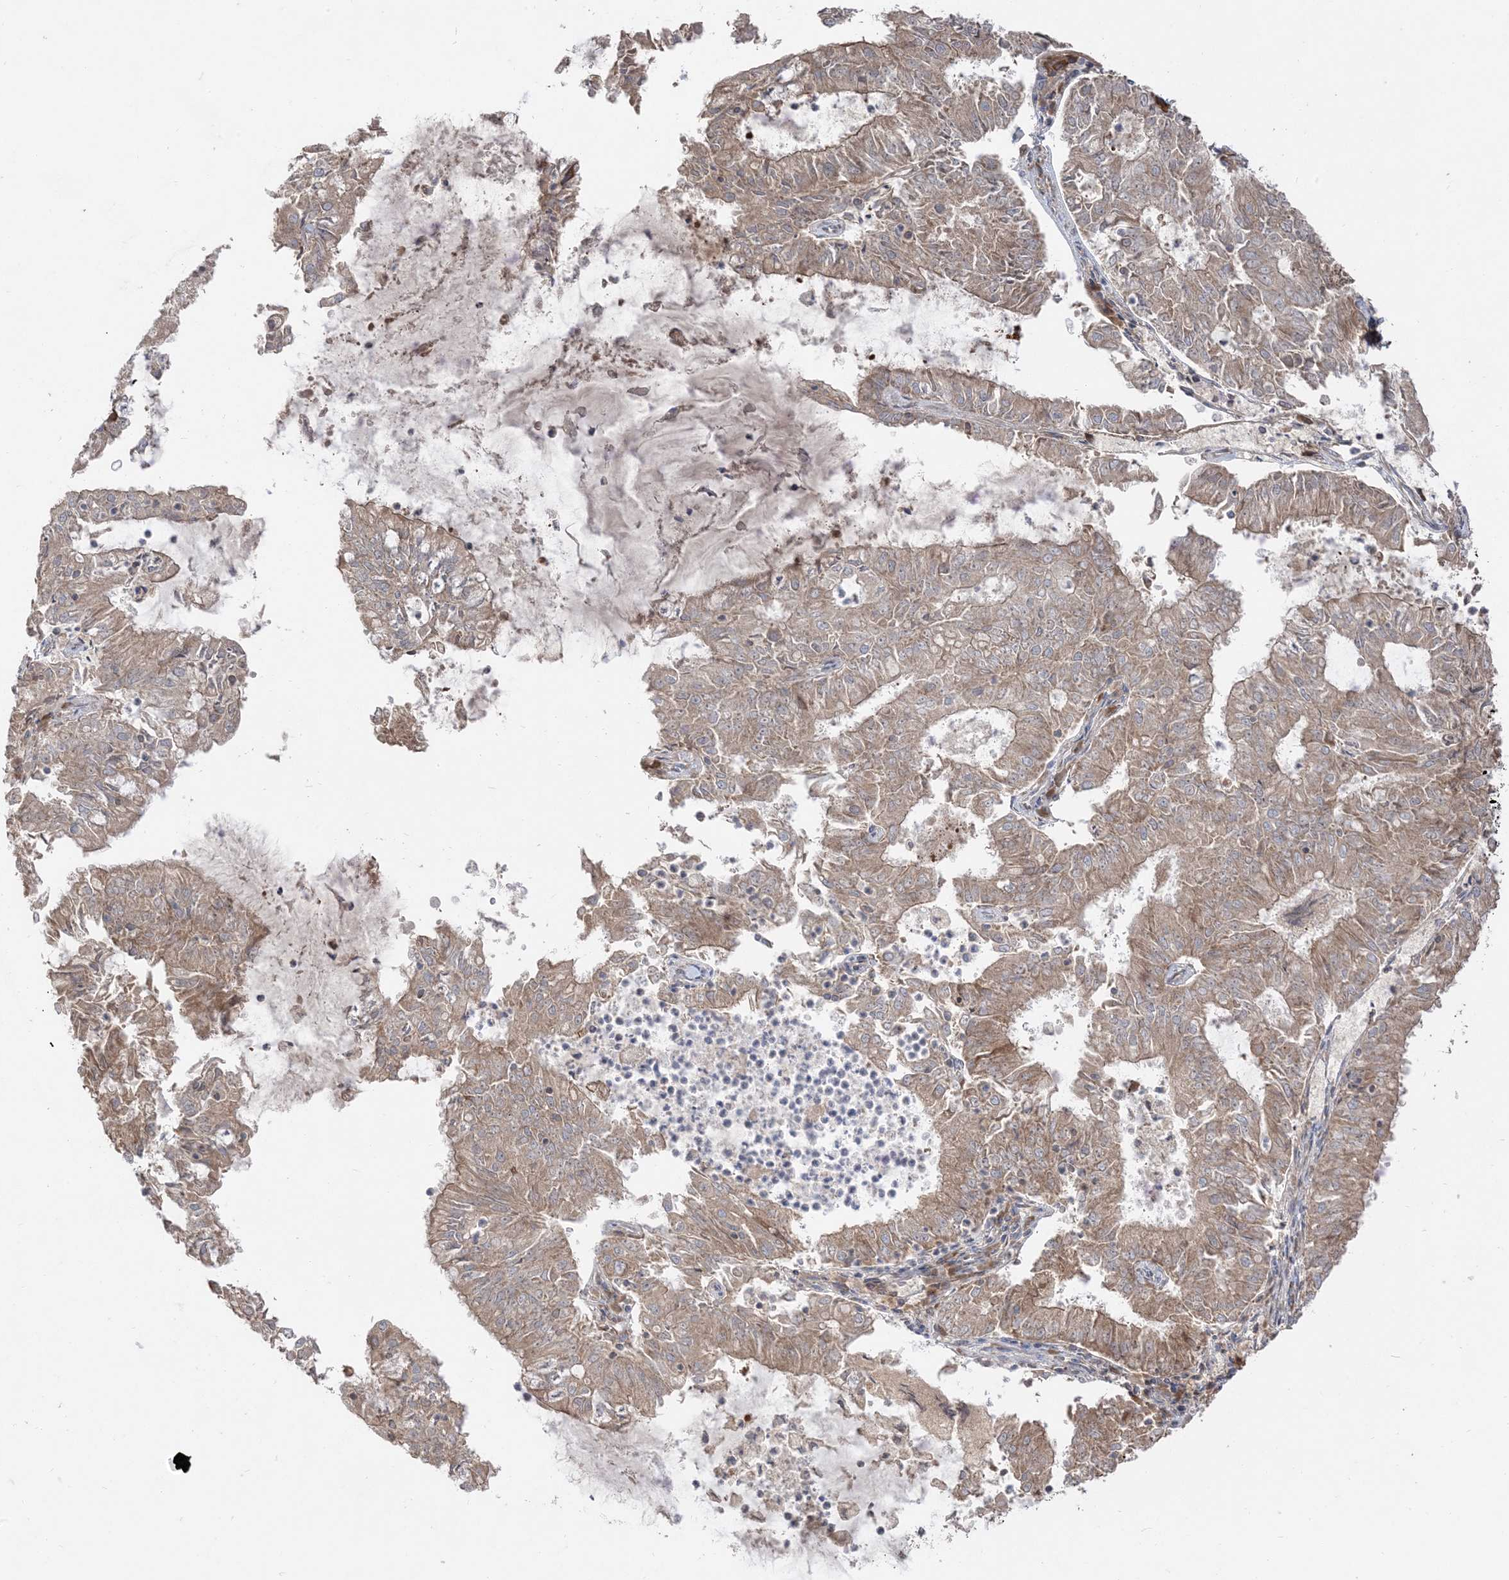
{"staining": {"intensity": "moderate", "quantity": ">75%", "location": "cytoplasmic/membranous"}, "tissue": "endometrial cancer", "cell_type": "Tumor cells", "image_type": "cancer", "snomed": [{"axis": "morphology", "description": "Adenocarcinoma, NOS"}, {"axis": "topography", "description": "Endometrium"}], "caption": "A brown stain shows moderate cytoplasmic/membranous expression of a protein in adenocarcinoma (endometrial) tumor cells.", "gene": "AARS2", "patient": {"sex": "female", "age": 57}}